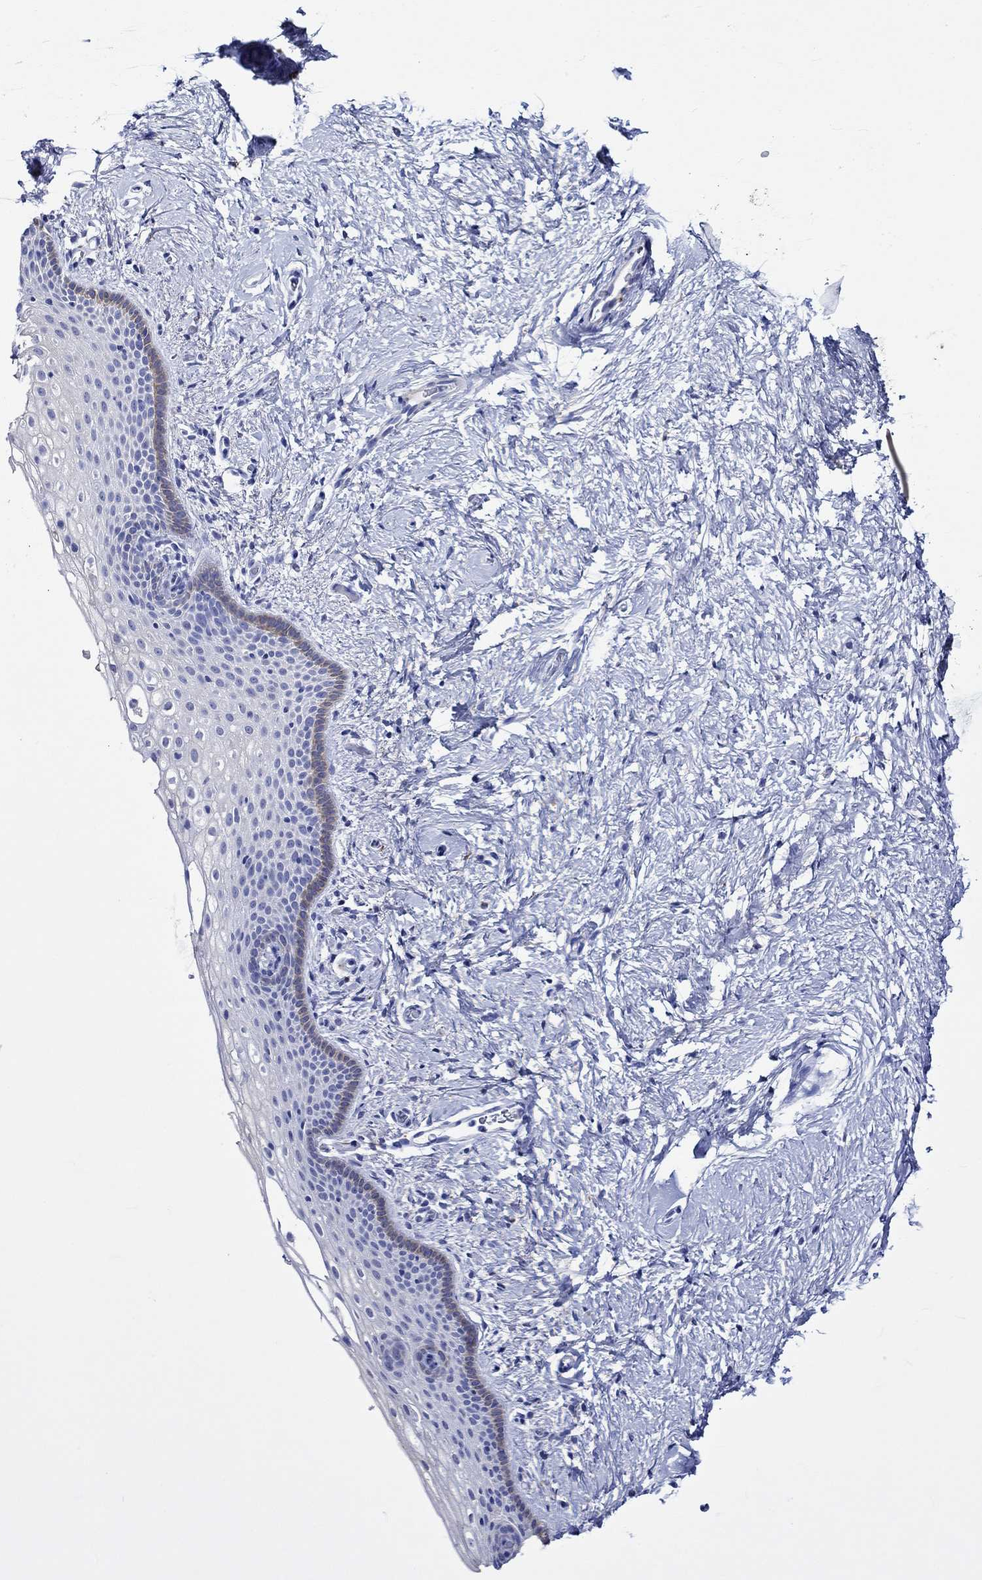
{"staining": {"intensity": "negative", "quantity": "none", "location": "none"}, "tissue": "vagina", "cell_type": "Squamous epithelial cells", "image_type": "normal", "snomed": [{"axis": "morphology", "description": "Normal tissue, NOS"}, {"axis": "topography", "description": "Vagina"}], "caption": "Vagina was stained to show a protein in brown. There is no significant expression in squamous epithelial cells.", "gene": "CRYAB", "patient": {"sex": "female", "age": 61}}